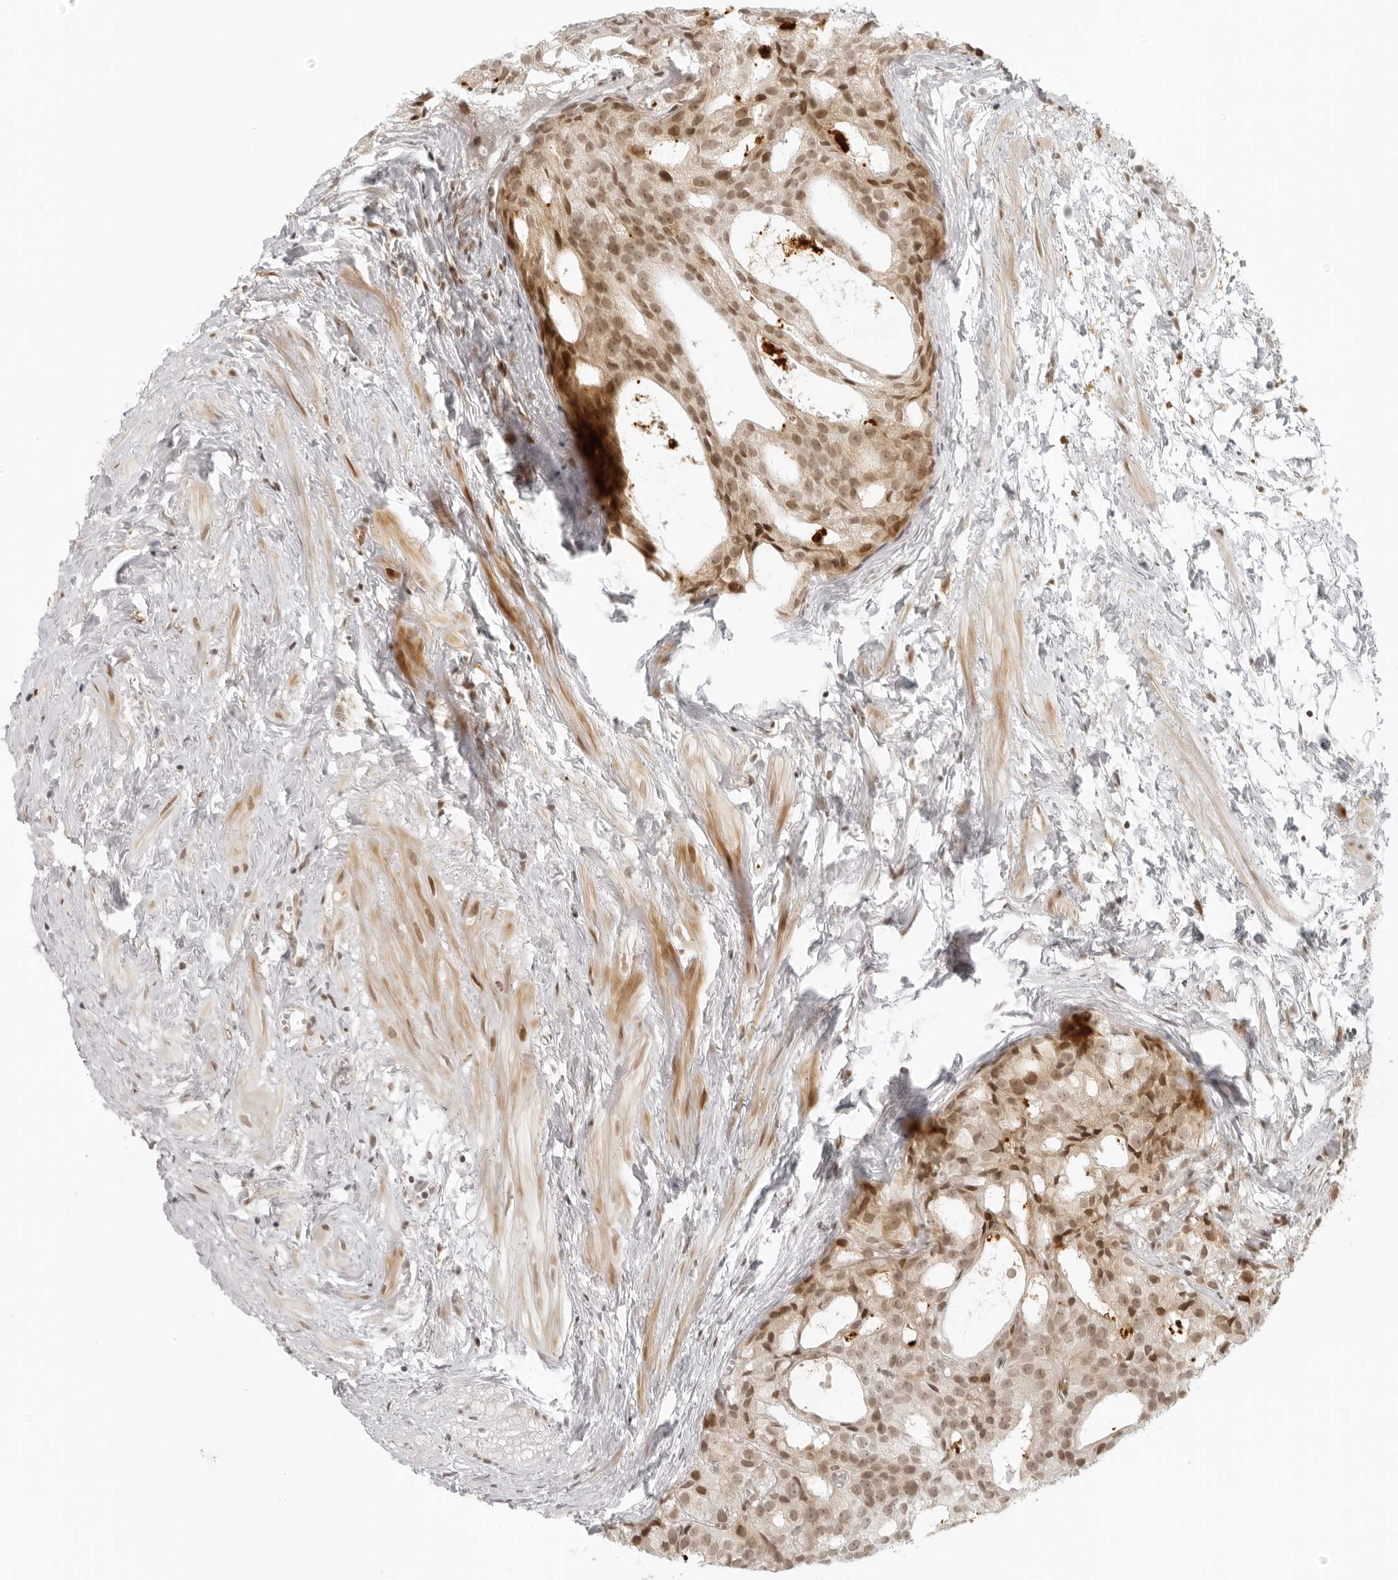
{"staining": {"intensity": "moderate", "quantity": ">75%", "location": "nuclear"}, "tissue": "prostate cancer", "cell_type": "Tumor cells", "image_type": "cancer", "snomed": [{"axis": "morphology", "description": "Adenocarcinoma, Low grade"}, {"axis": "topography", "description": "Prostate"}], "caption": "A brown stain shows moderate nuclear staining of a protein in prostate cancer (low-grade adenocarcinoma) tumor cells.", "gene": "ZNF407", "patient": {"sex": "male", "age": 88}}